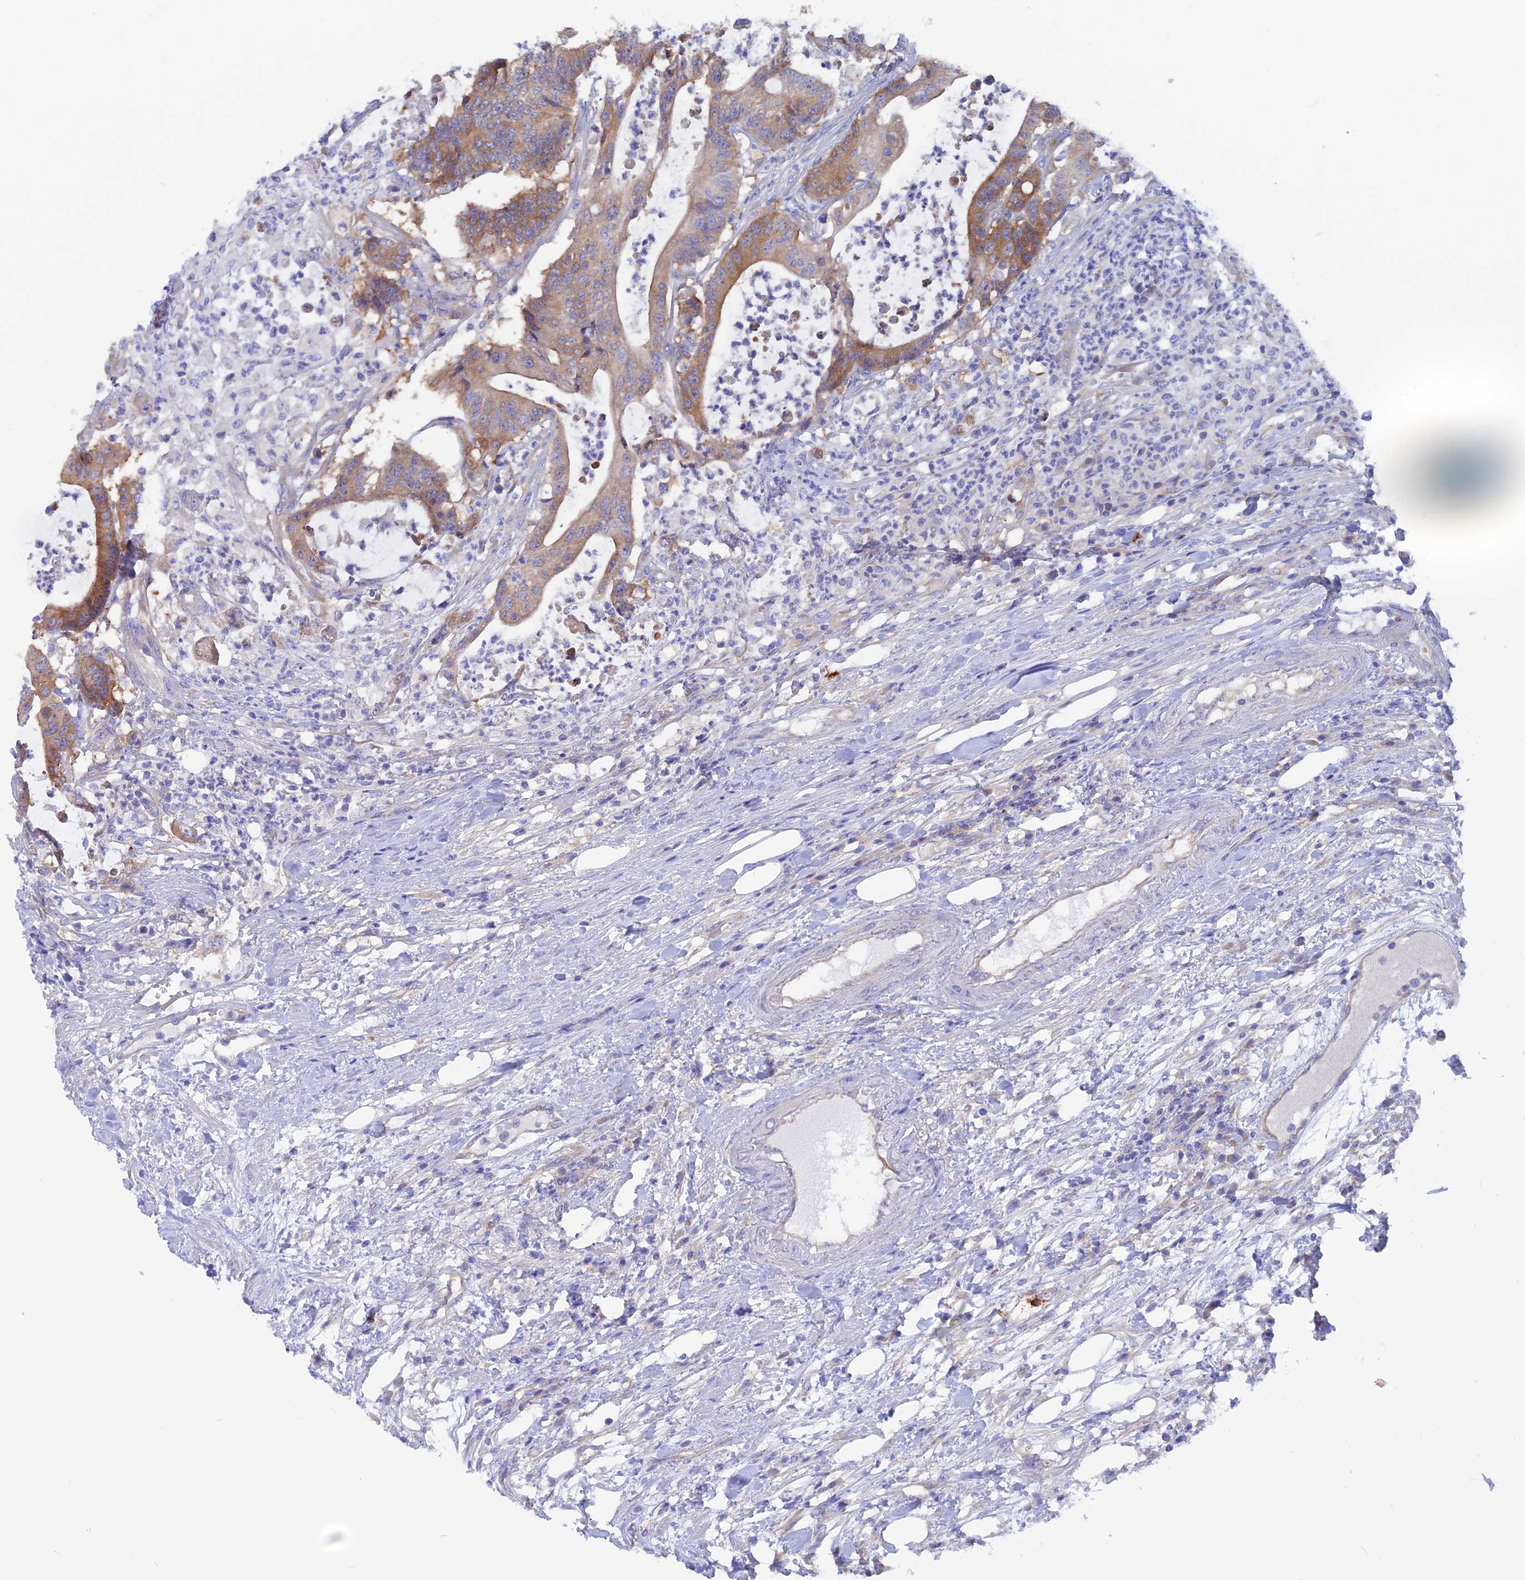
{"staining": {"intensity": "moderate", "quantity": ">75%", "location": "cytoplasmic/membranous"}, "tissue": "colorectal cancer", "cell_type": "Tumor cells", "image_type": "cancer", "snomed": [{"axis": "morphology", "description": "Adenocarcinoma, NOS"}, {"axis": "topography", "description": "Colon"}], "caption": "The micrograph reveals staining of colorectal cancer (adenocarcinoma), revealing moderate cytoplasmic/membranous protein positivity (brown color) within tumor cells.", "gene": "LZTFL1", "patient": {"sex": "female", "age": 84}}